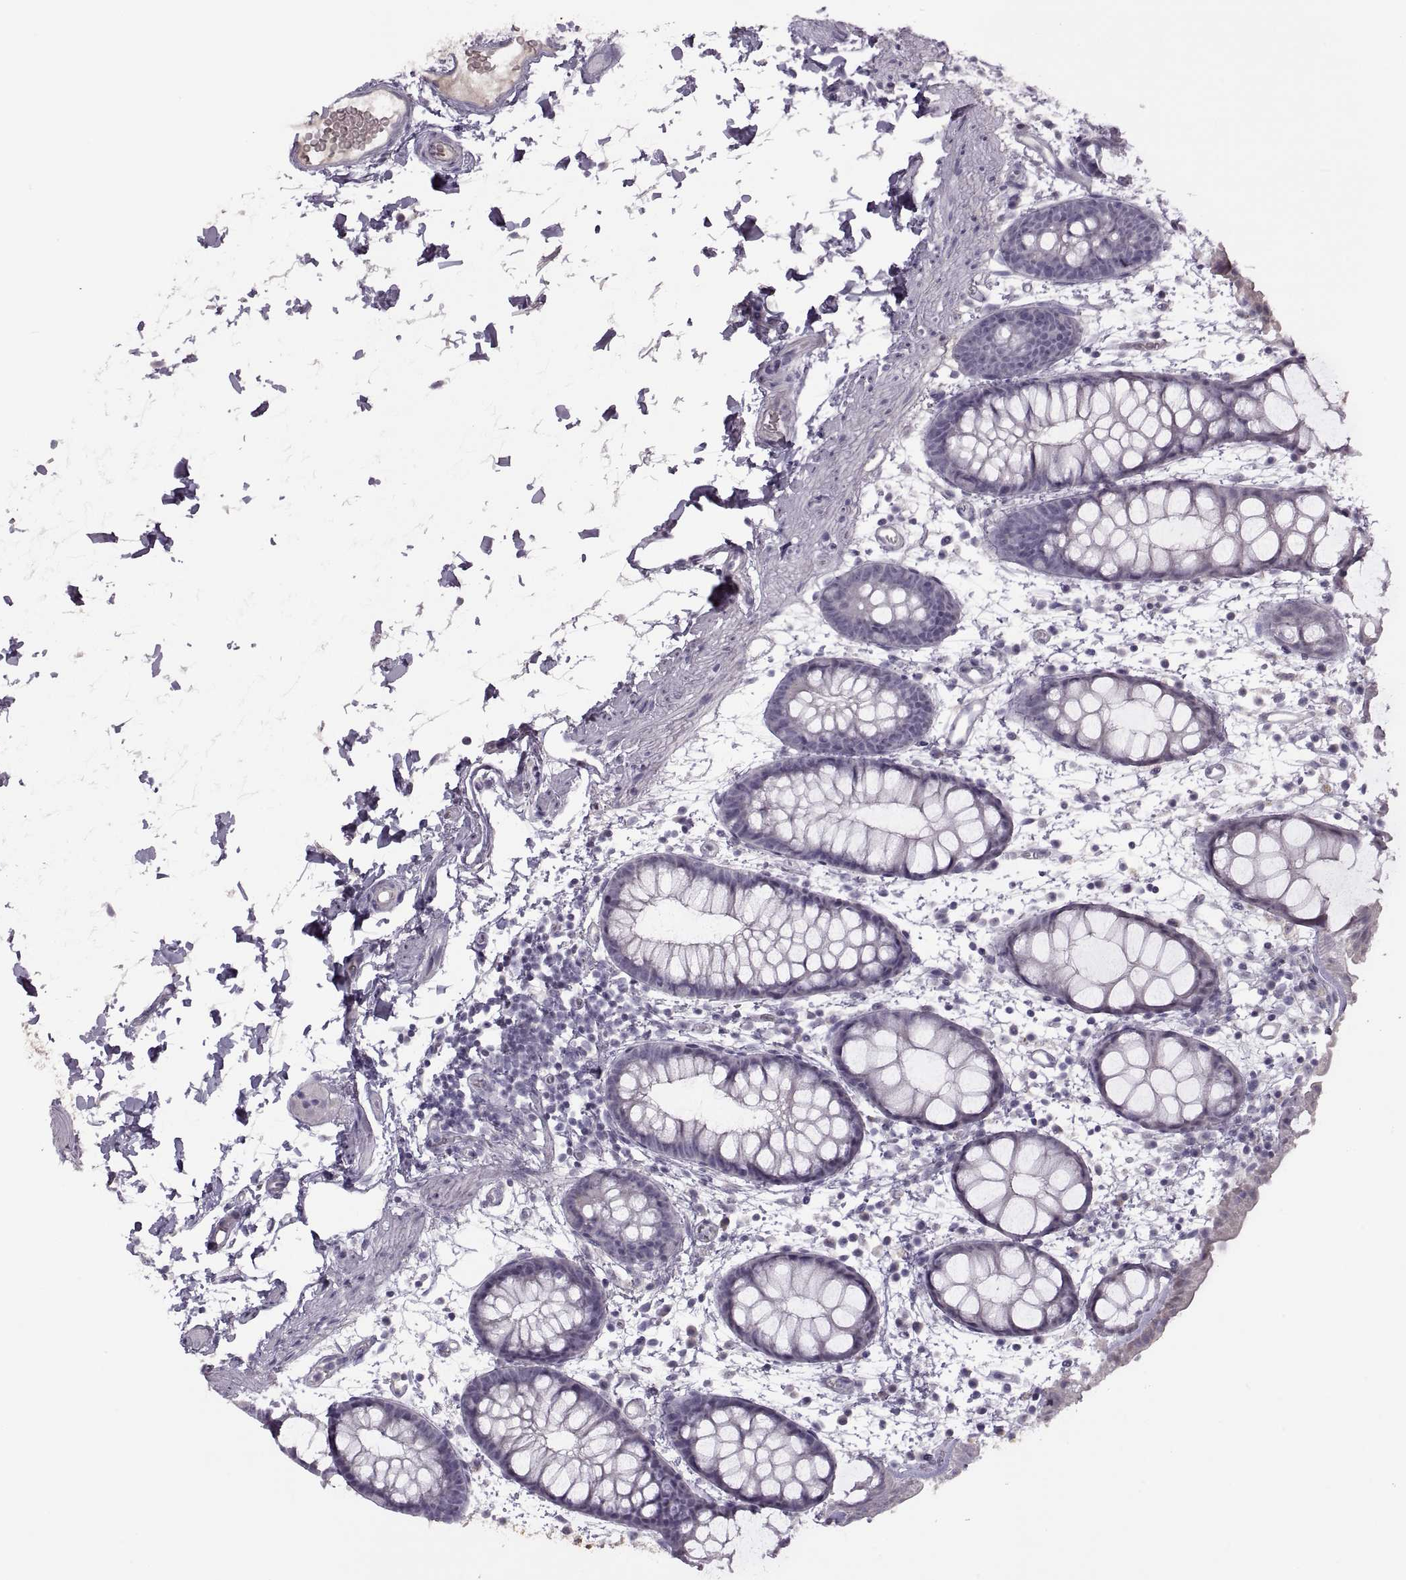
{"staining": {"intensity": "negative", "quantity": "none", "location": "none"}, "tissue": "rectum", "cell_type": "Glandular cells", "image_type": "normal", "snomed": [{"axis": "morphology", "description": "Normal tissue, NOS"}, {"axis": "topography", "description": "Rectum"}], "caption": "Immunohistochemistry of unremarkable rectum shows no positivity in glandular cells. (DAB immunohistochemistry (IHC) with hematoxylin counter stain).", "gene": "RSPH6A", "patient": {"sex": "male", "age": 57}}